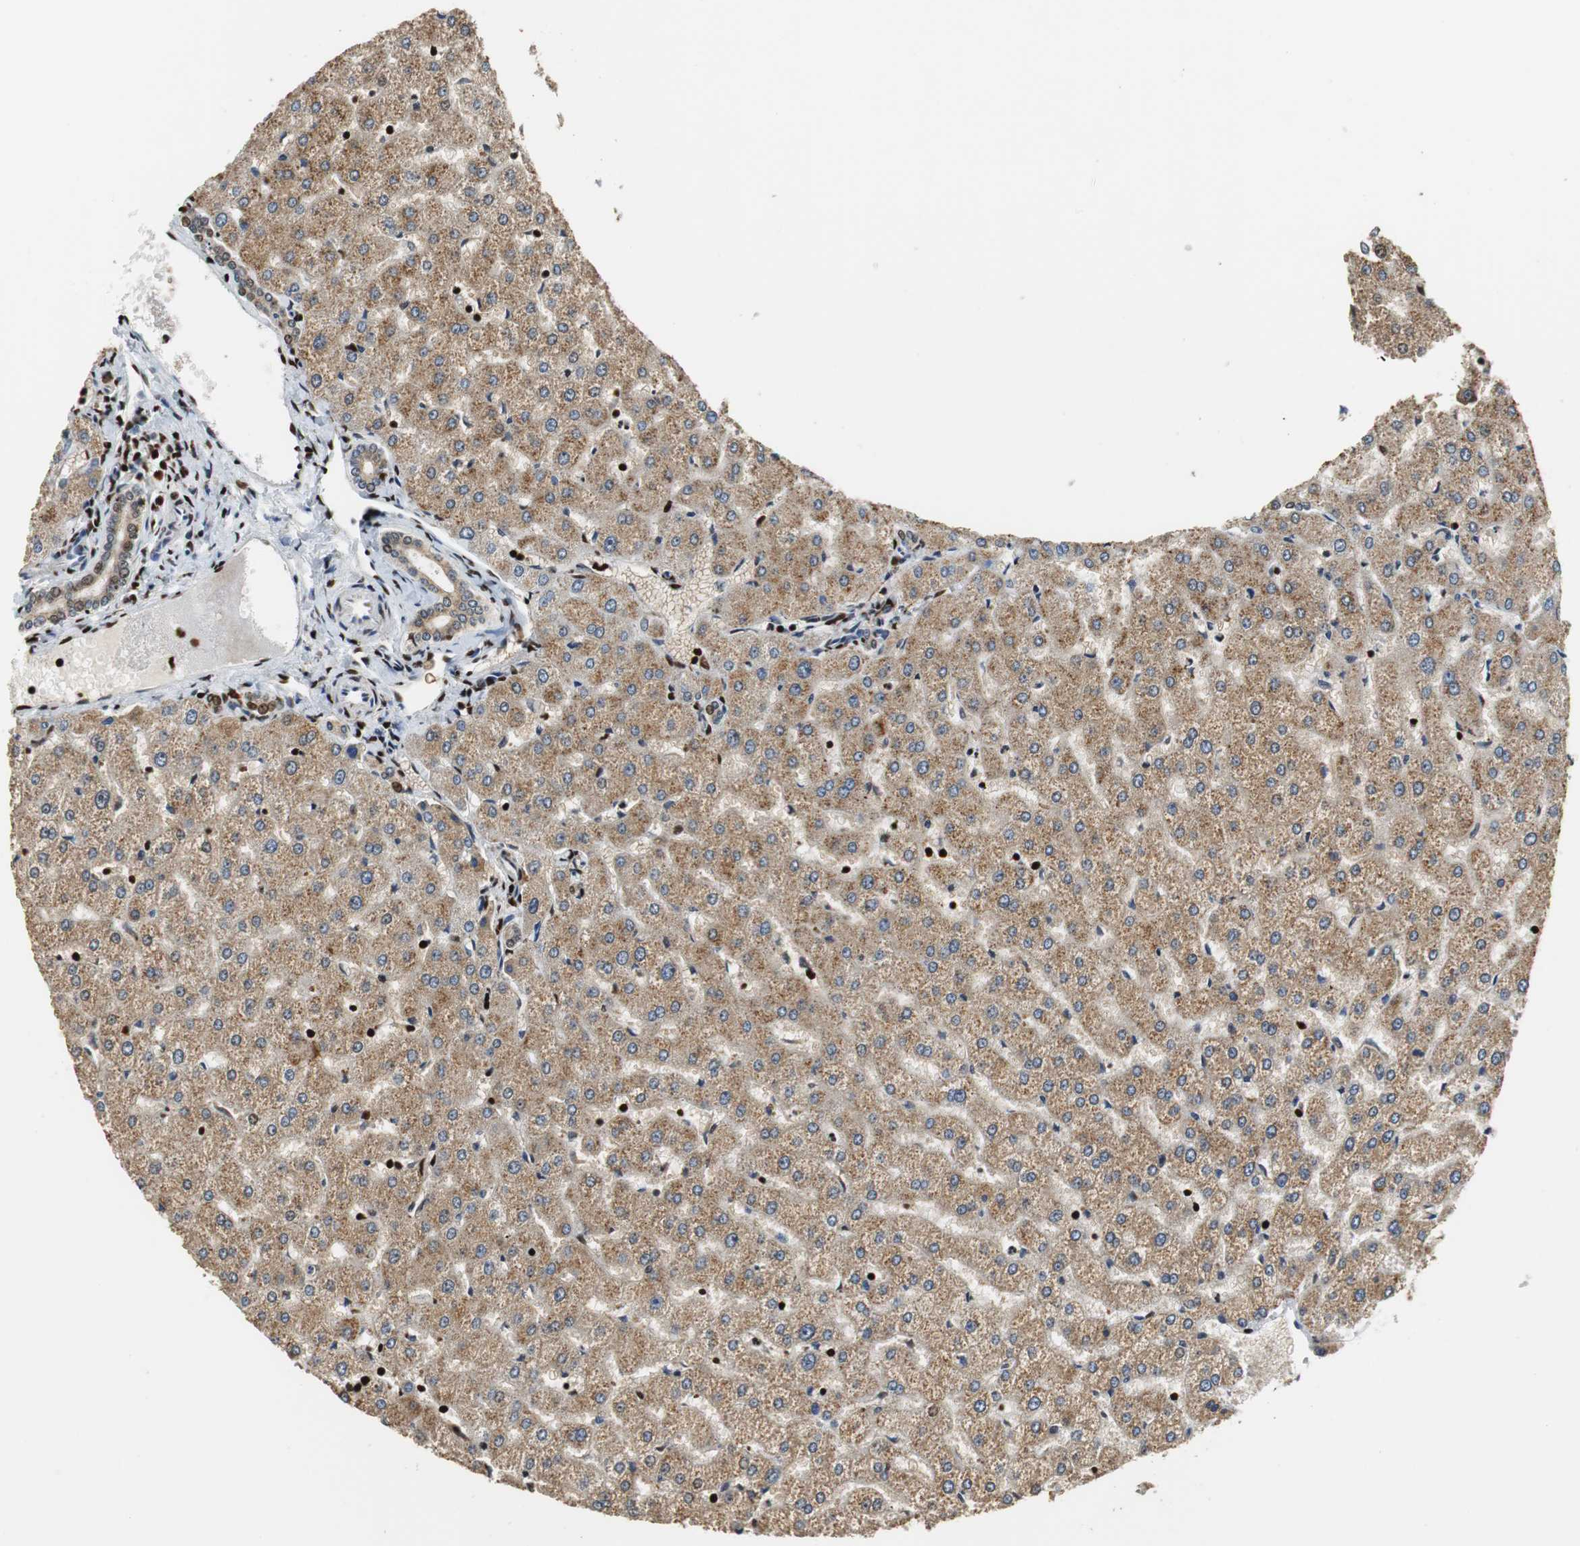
{"staining": {"intensity": "moderate", "quantity": "25%-75%", "location": "cytoplasmic/membranous"}, "tissue": "liver", "cell_type": "Cholangiocytes", "image_type": "normal", "snomed": [{"axis": "morphology", "description": "Normal tissue, NOS"}, {"axis": "morphology", "description": "Fibrosis, NOS"}, {"axis": "topography", "description": "Liver"}], "caption": "Protein analysis of normal liver displays moderate cytoplasmic/membranous positivity in about 25%-75% of cholangiocytes. The protein of interest is shown in brown color, while the nuclei are stained blue.", "gene": "HDAC1", "patient": {"sex": "female", "age": 29}}